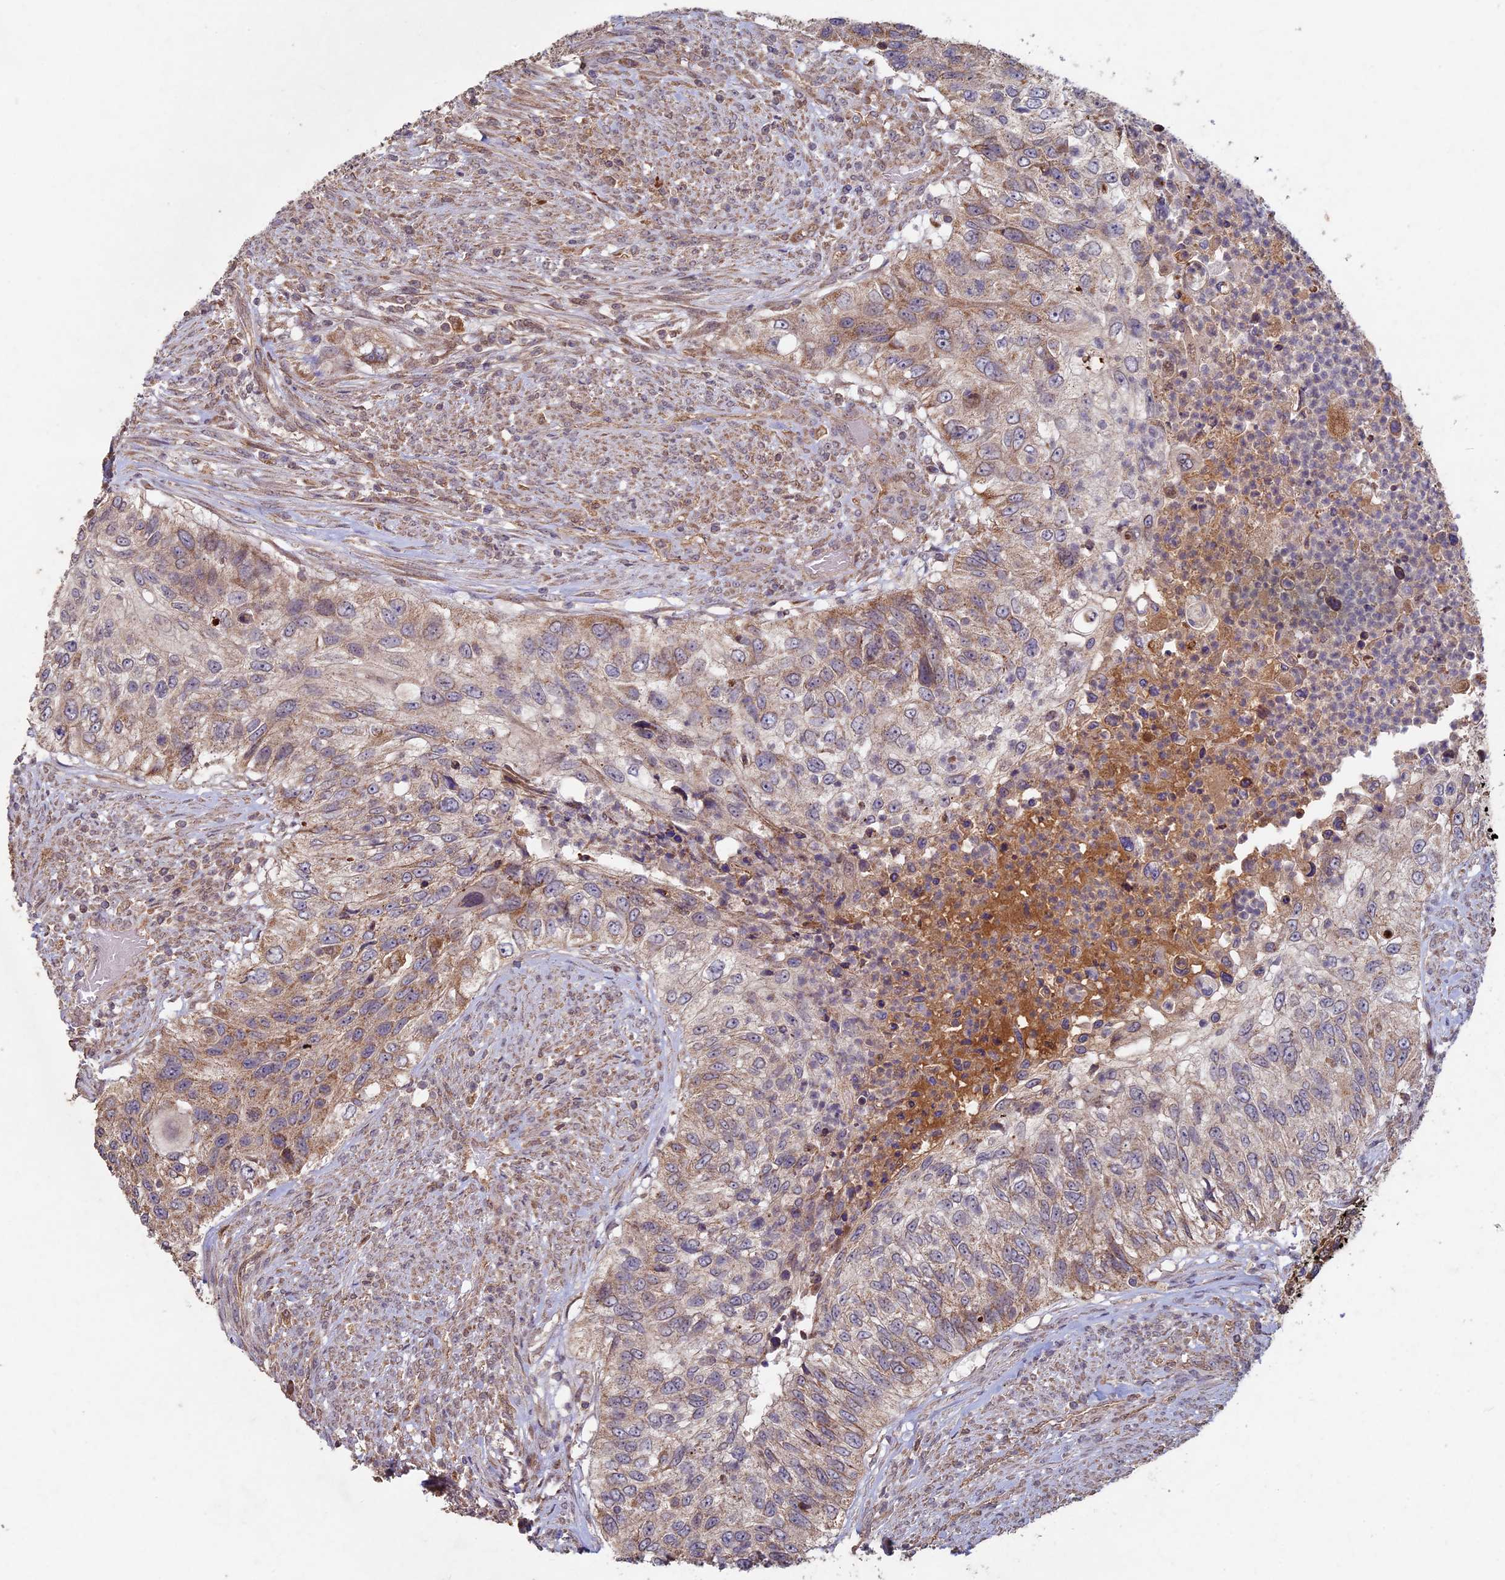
{"staining": {"intensity": "moderate", "quantity": ">75%", "location": "cytoplasmic/membranous"}, "tissue": "urothelial cancer", "cell_type": "Tumor cells", "image_type": "cancer", "snomed": [{"axis": "morphology", "description": "Urothelial carcinoma, High grade"}, {"axis": "topography", "description": "Urinary bladder"}], "caption": "IHC of human urothelial carcinoma (high-grade) displays medium levels of moderate cytoplasmic/membranous expression in approximately >75% of tumor cells.", "gene": "RCCD1", "patient": {"sex": "female", "age": 60}}